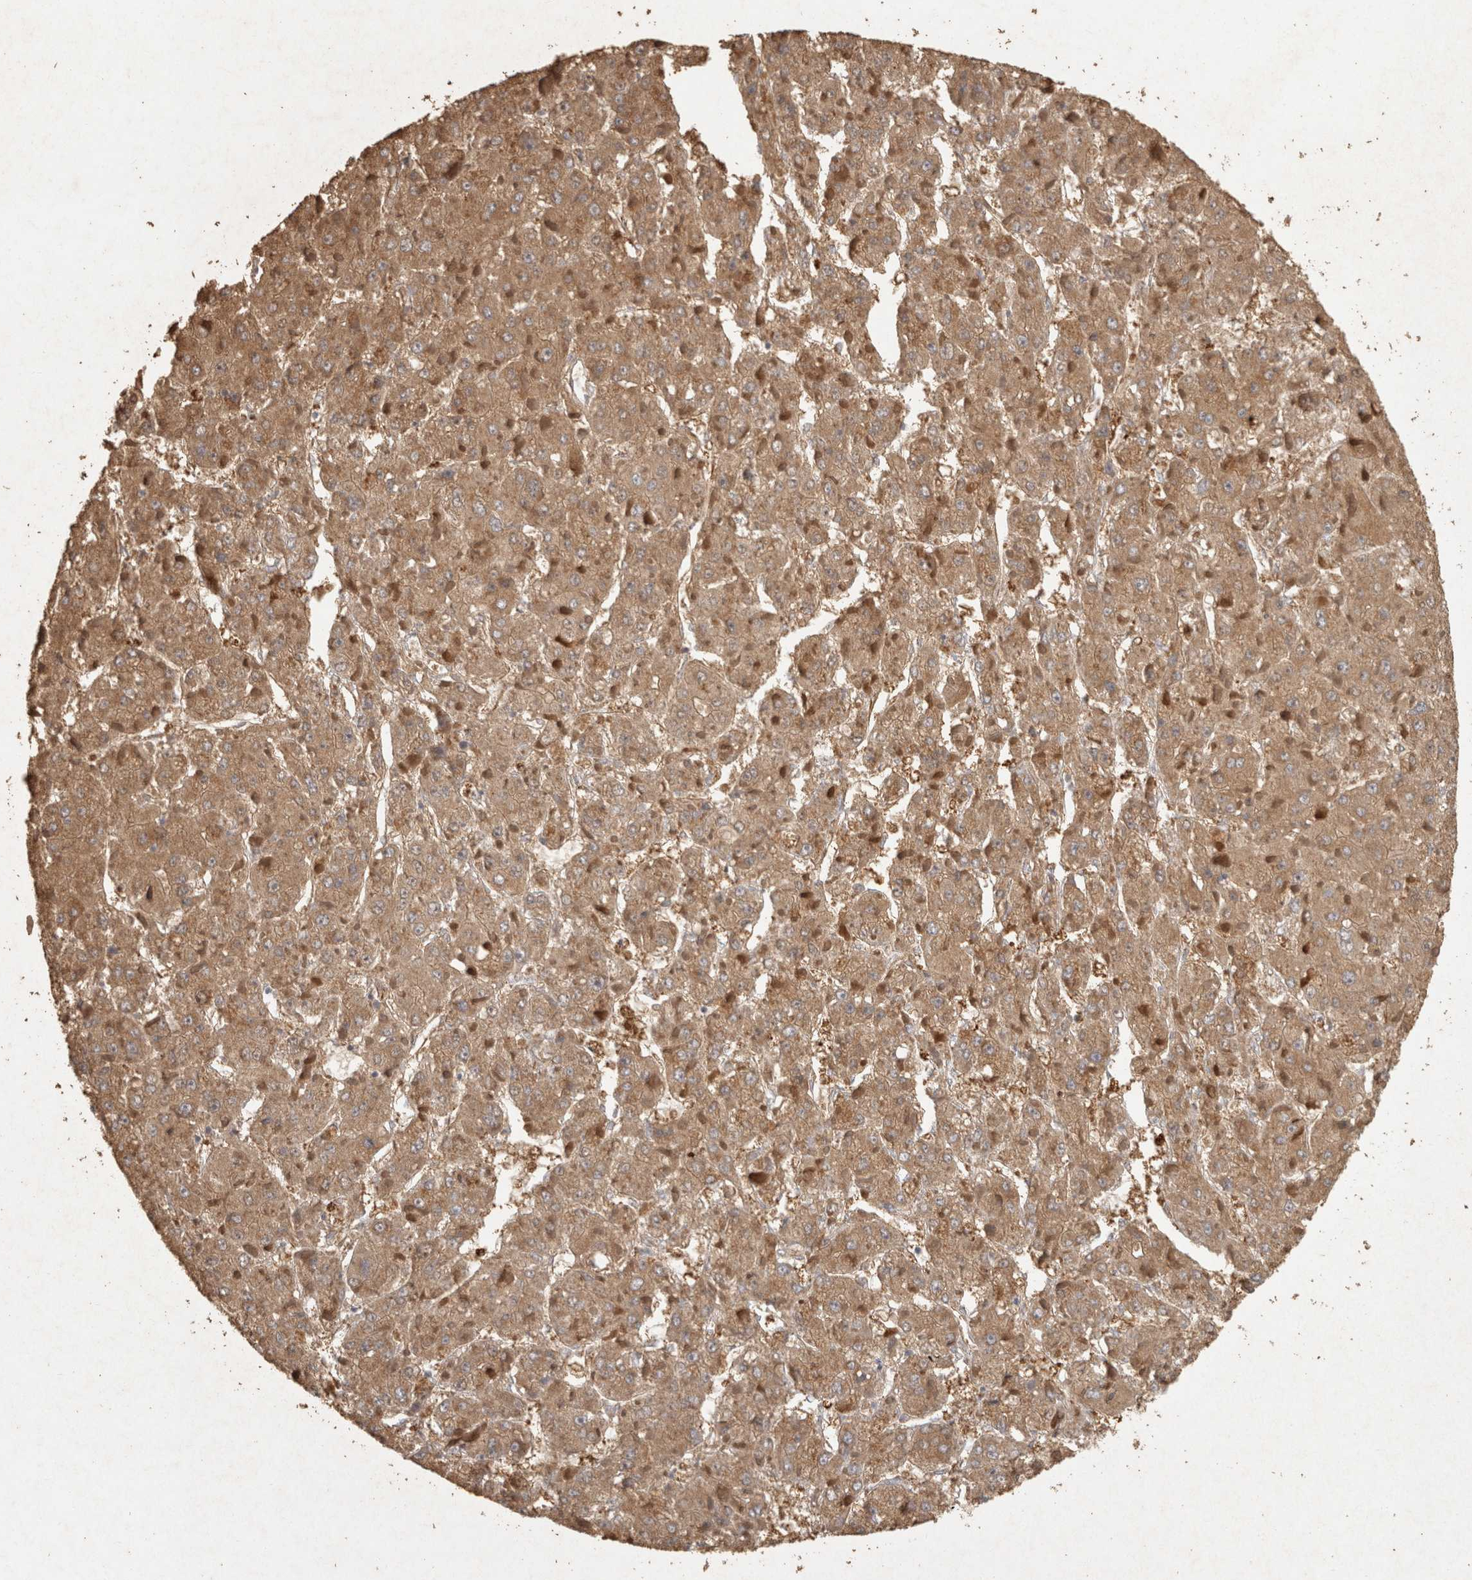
{"staining": {"intensity": "moderate", "quantity": ">75%", "location": "cytoplasmic/membranous"}, "tissue": "liver cancer", "cell_type": "Tumor cells", "image_type": "cancer", "snomed": [{"axis": "morphology", "description": "Carcinoma, Hepatocellular, NOS"}, {"axis": "topography", "description": "Liver"}], "caption": "Immunohistochemical staining of human liver cancer reveals moderate cytoplasmic/membranous protein expression in about >75% of tumor cells.", "gene": "OSTN", "patient": {"sex": "female", "age": 73}}